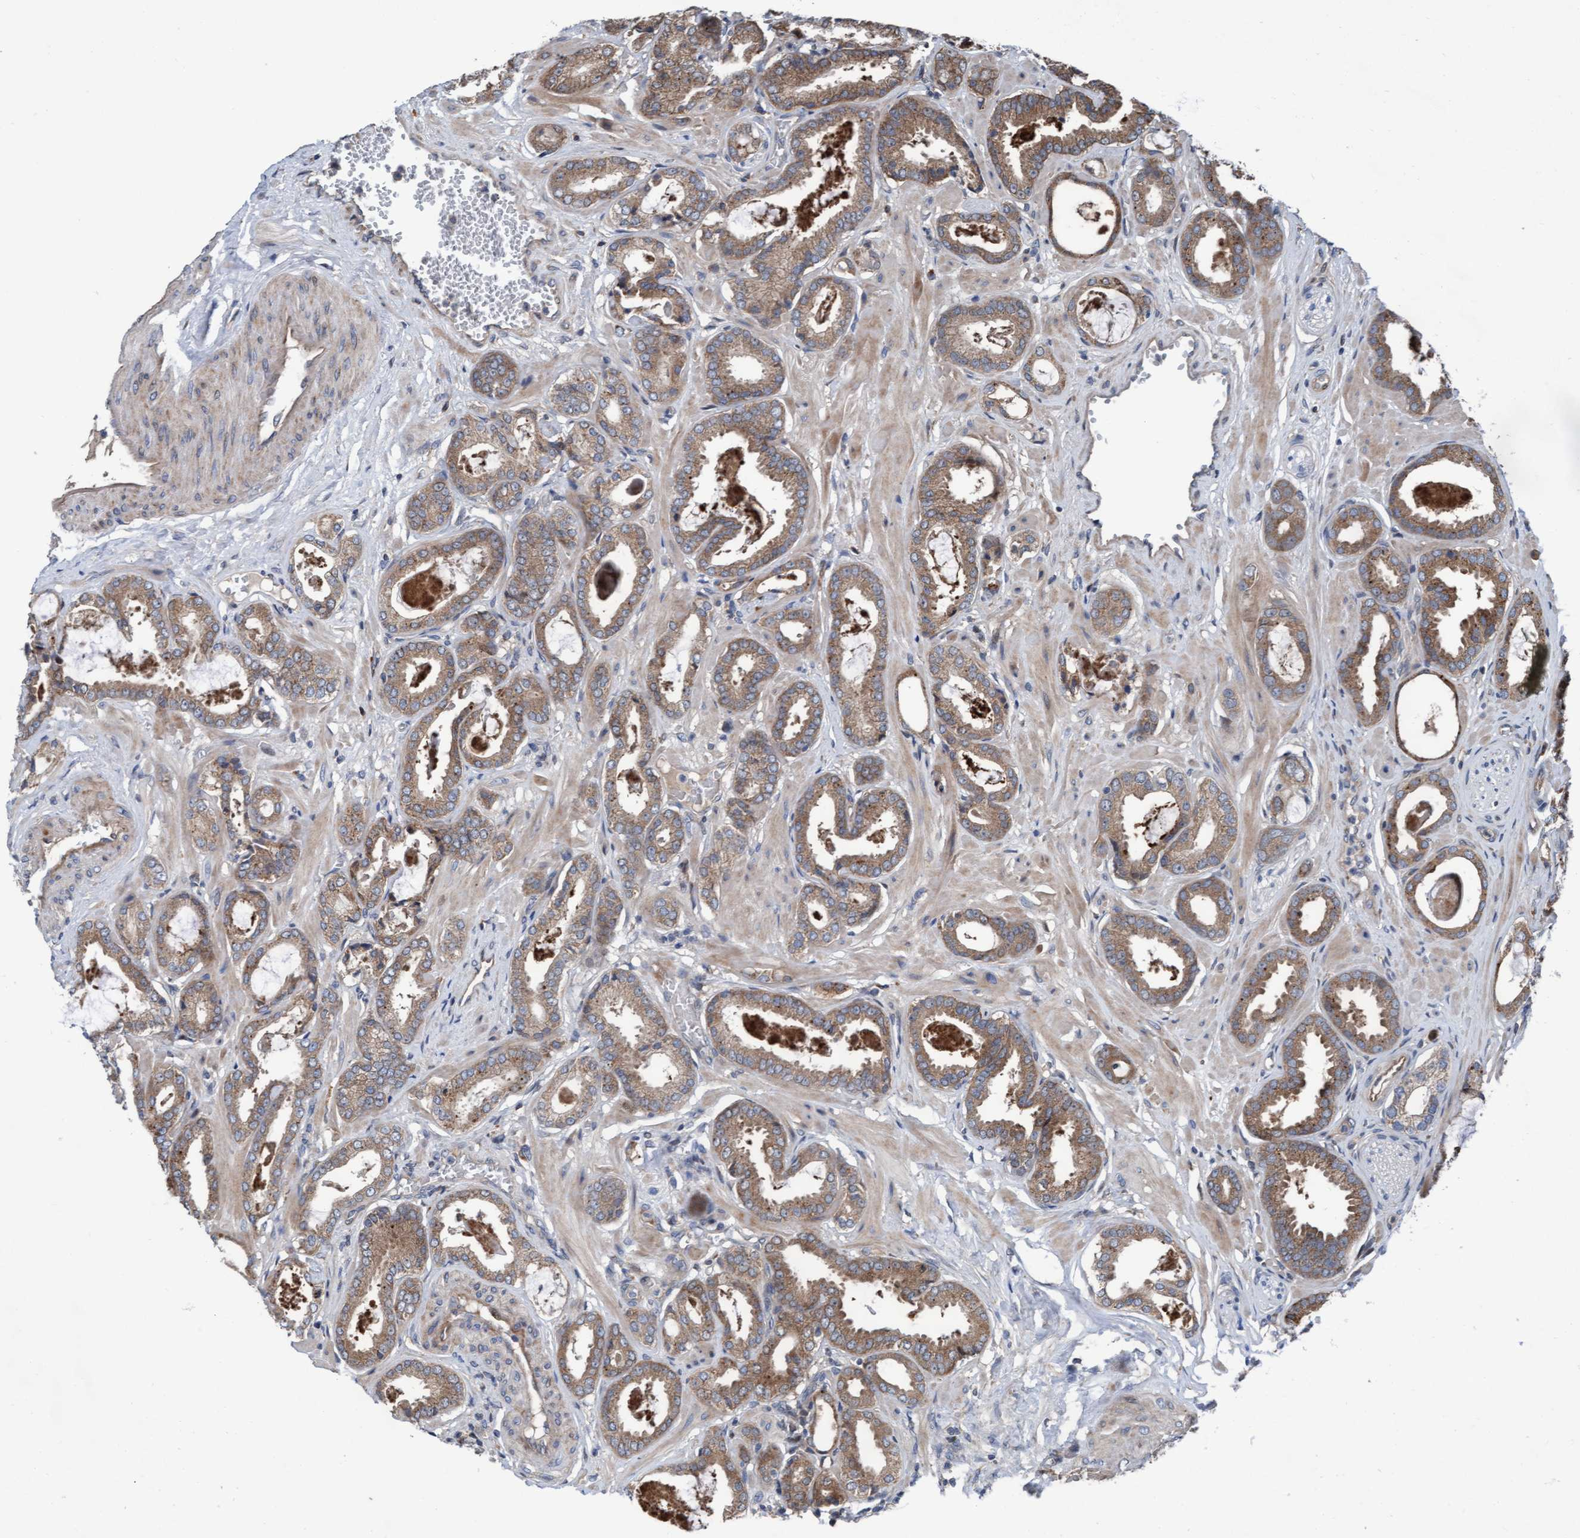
{"staining": {"intensity": "moderate", "quantity": ">75%", "location": "cytoplasmic/membranous"}, "tissue": "prostate cancer", "cell_type": "Tumor cells", "image_type": "cancer", "snomed": [{"axis": "morphology", "description": "Adenocarcinoma, Low grade"}, {"axis": "topography", "description": "Prostate"}], "caption": "About >75% of tumor cells in human prostate adenocarcinoma (low-grade) demonstrate moderate cytoplasmic/membranous protein positivity as visualized by brown immunohistochemical staining.", "gene": "KLHL26", "patient": {"sex": "male", "age": 53}}